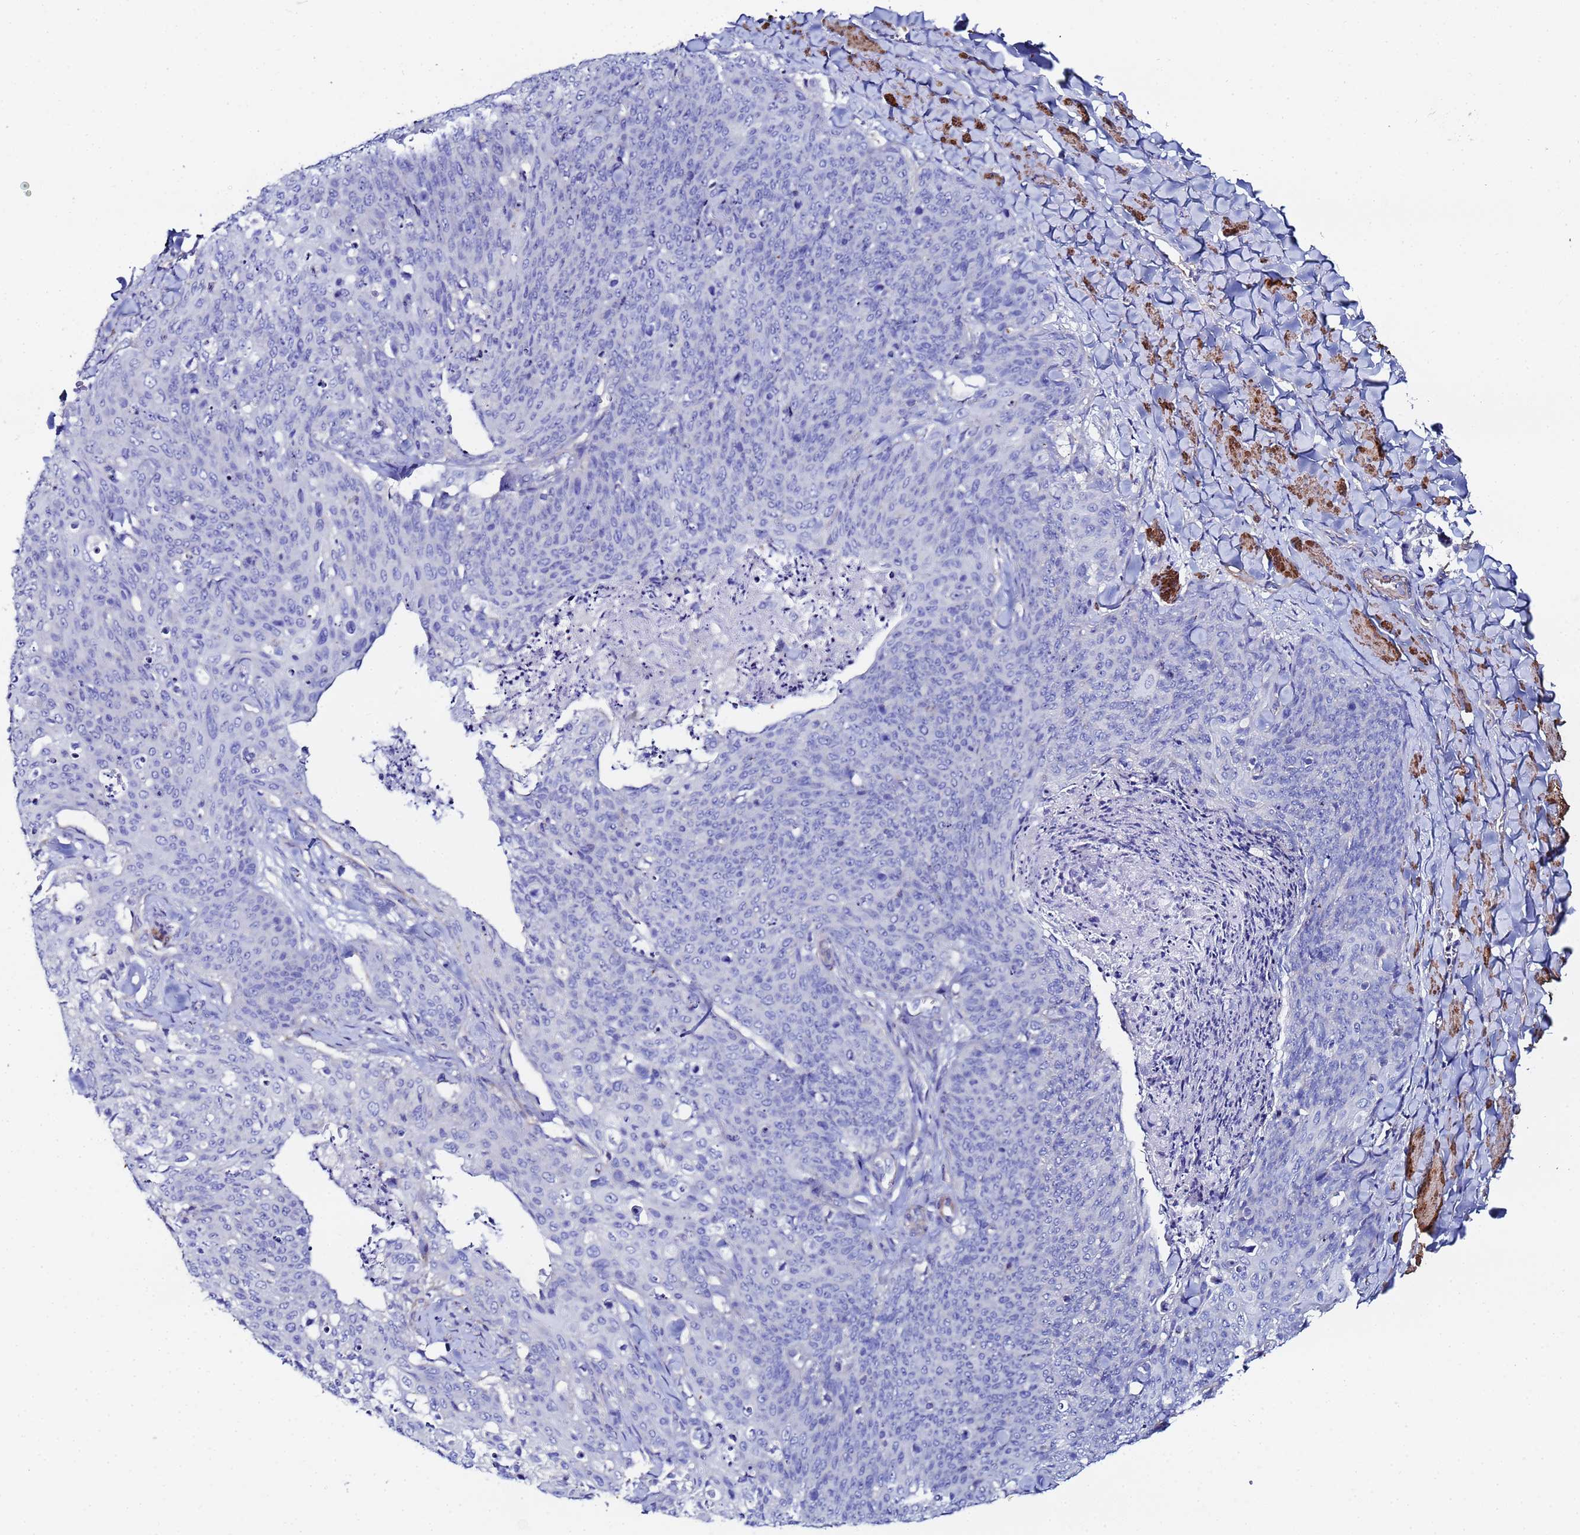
{"staining": {"intensity": "negative", "quantity": "none", "location": "none"}, "tissue": "skin cancer", "cell_type": "Tumor cells", "image_type": "cancer", "snomed": [{"axis": "morphology", "description": "Squamous cell carcinoma, NOS"}, {"axis": "topography", "description": "Skin"}, {"axis": "topography", "description": "Vulva"}], "caption": "Protein analysis of squamous cell carcinoma (skin) exhibits no significant staining in tumor cells. (Brightfield microscopy of DAB (3,3'-diaminobenzidine) immunohistochemistry at high magnification).", "gene": "RAB39B", "patient": {"sex": "female", "age": 85}}